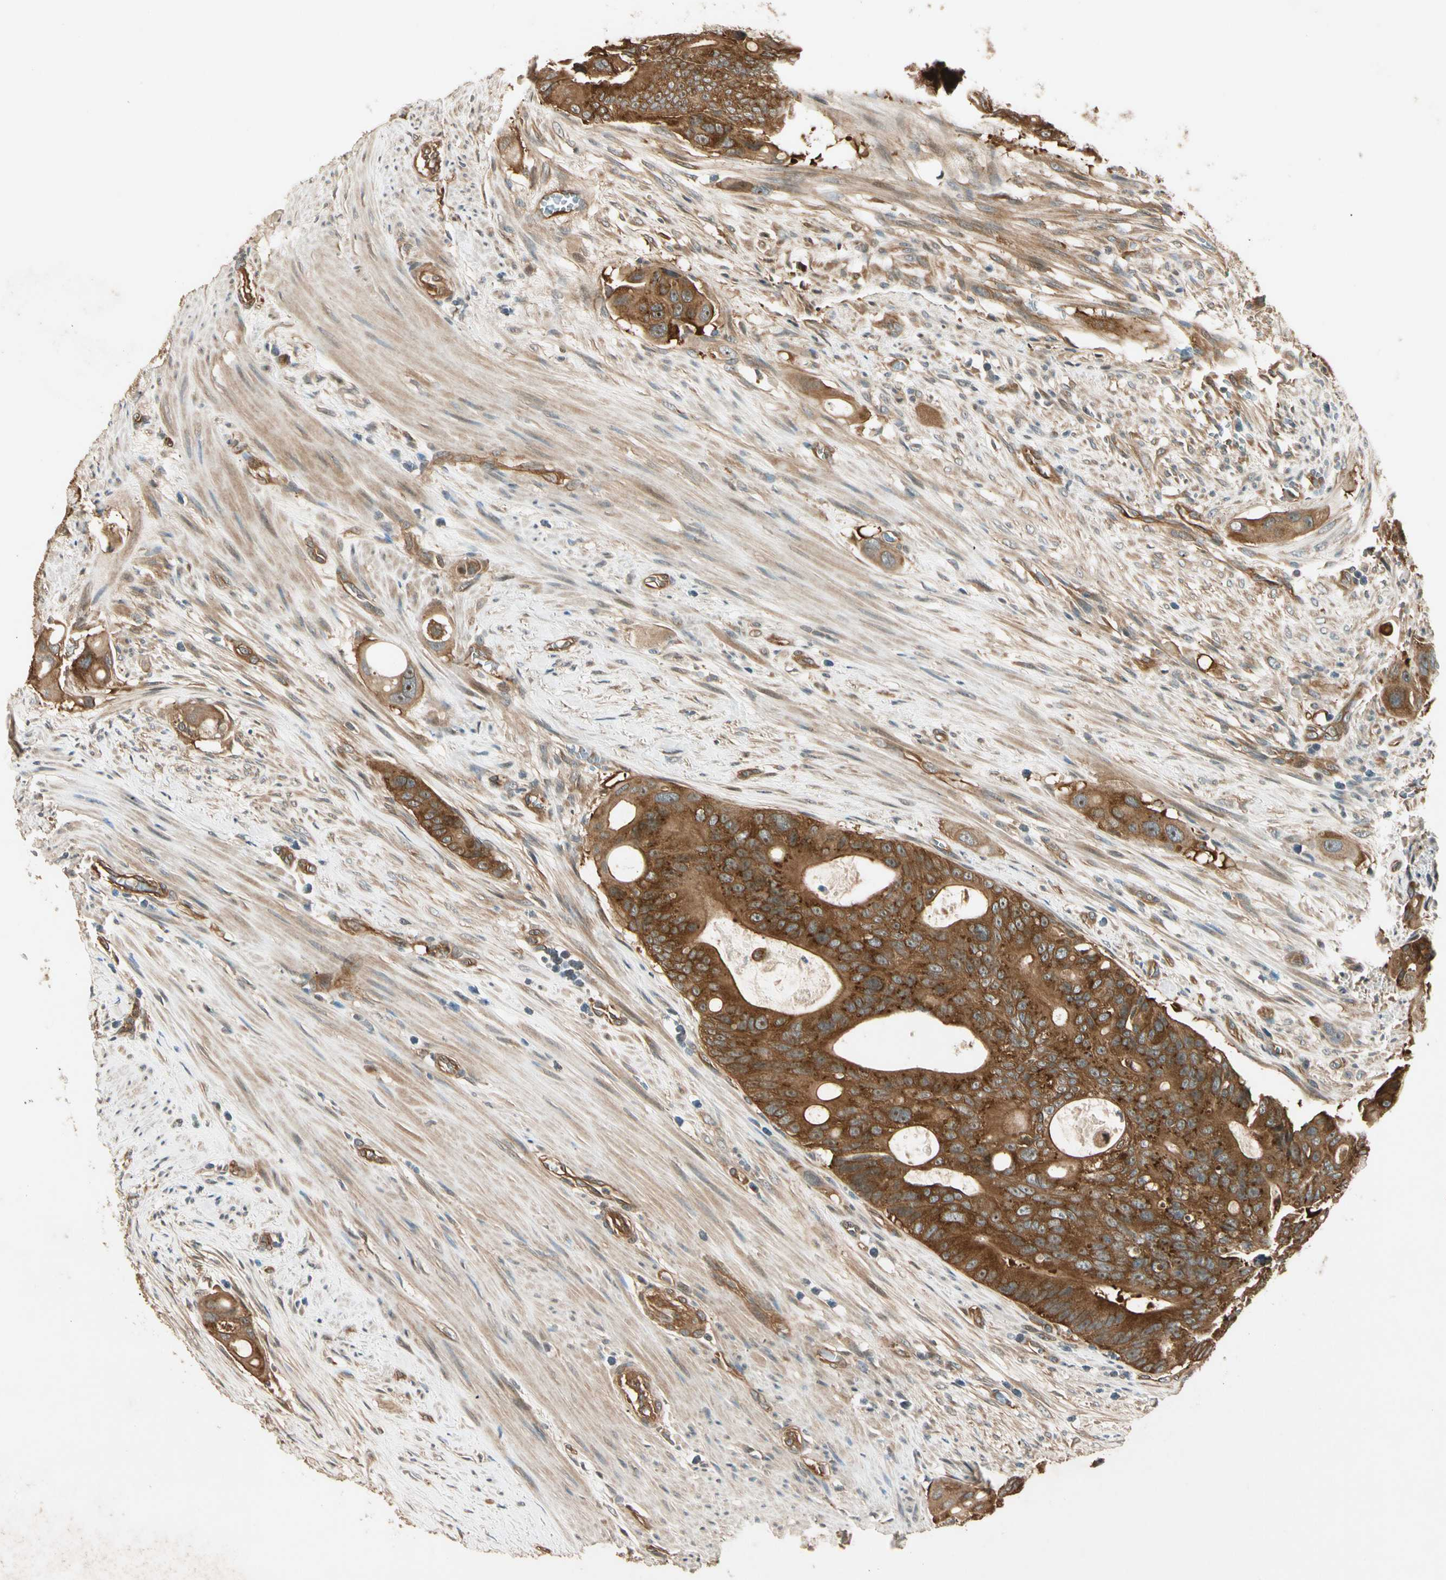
{"staining": {"intensity": "moderate", "quantity": ">75%", "location": "cytoplasmic/membranous"}, "tissue": "colorectal cancer", "cell_type": "Tumor cells", "image_type": "cancer", "snomed": [{"axis": "morphology", "description": "Adenocarcinoma, NOS"}, {"axis": "topography", "description": "Colon"}], "caption": "Moderate cytoplasmic/membranous protein staining is appreciated in approximately >75% of tumor cells in adenocarcinoma (colorectal).", "gene": "ROCK2", "patient": {"sex": "female", "age": 57}}